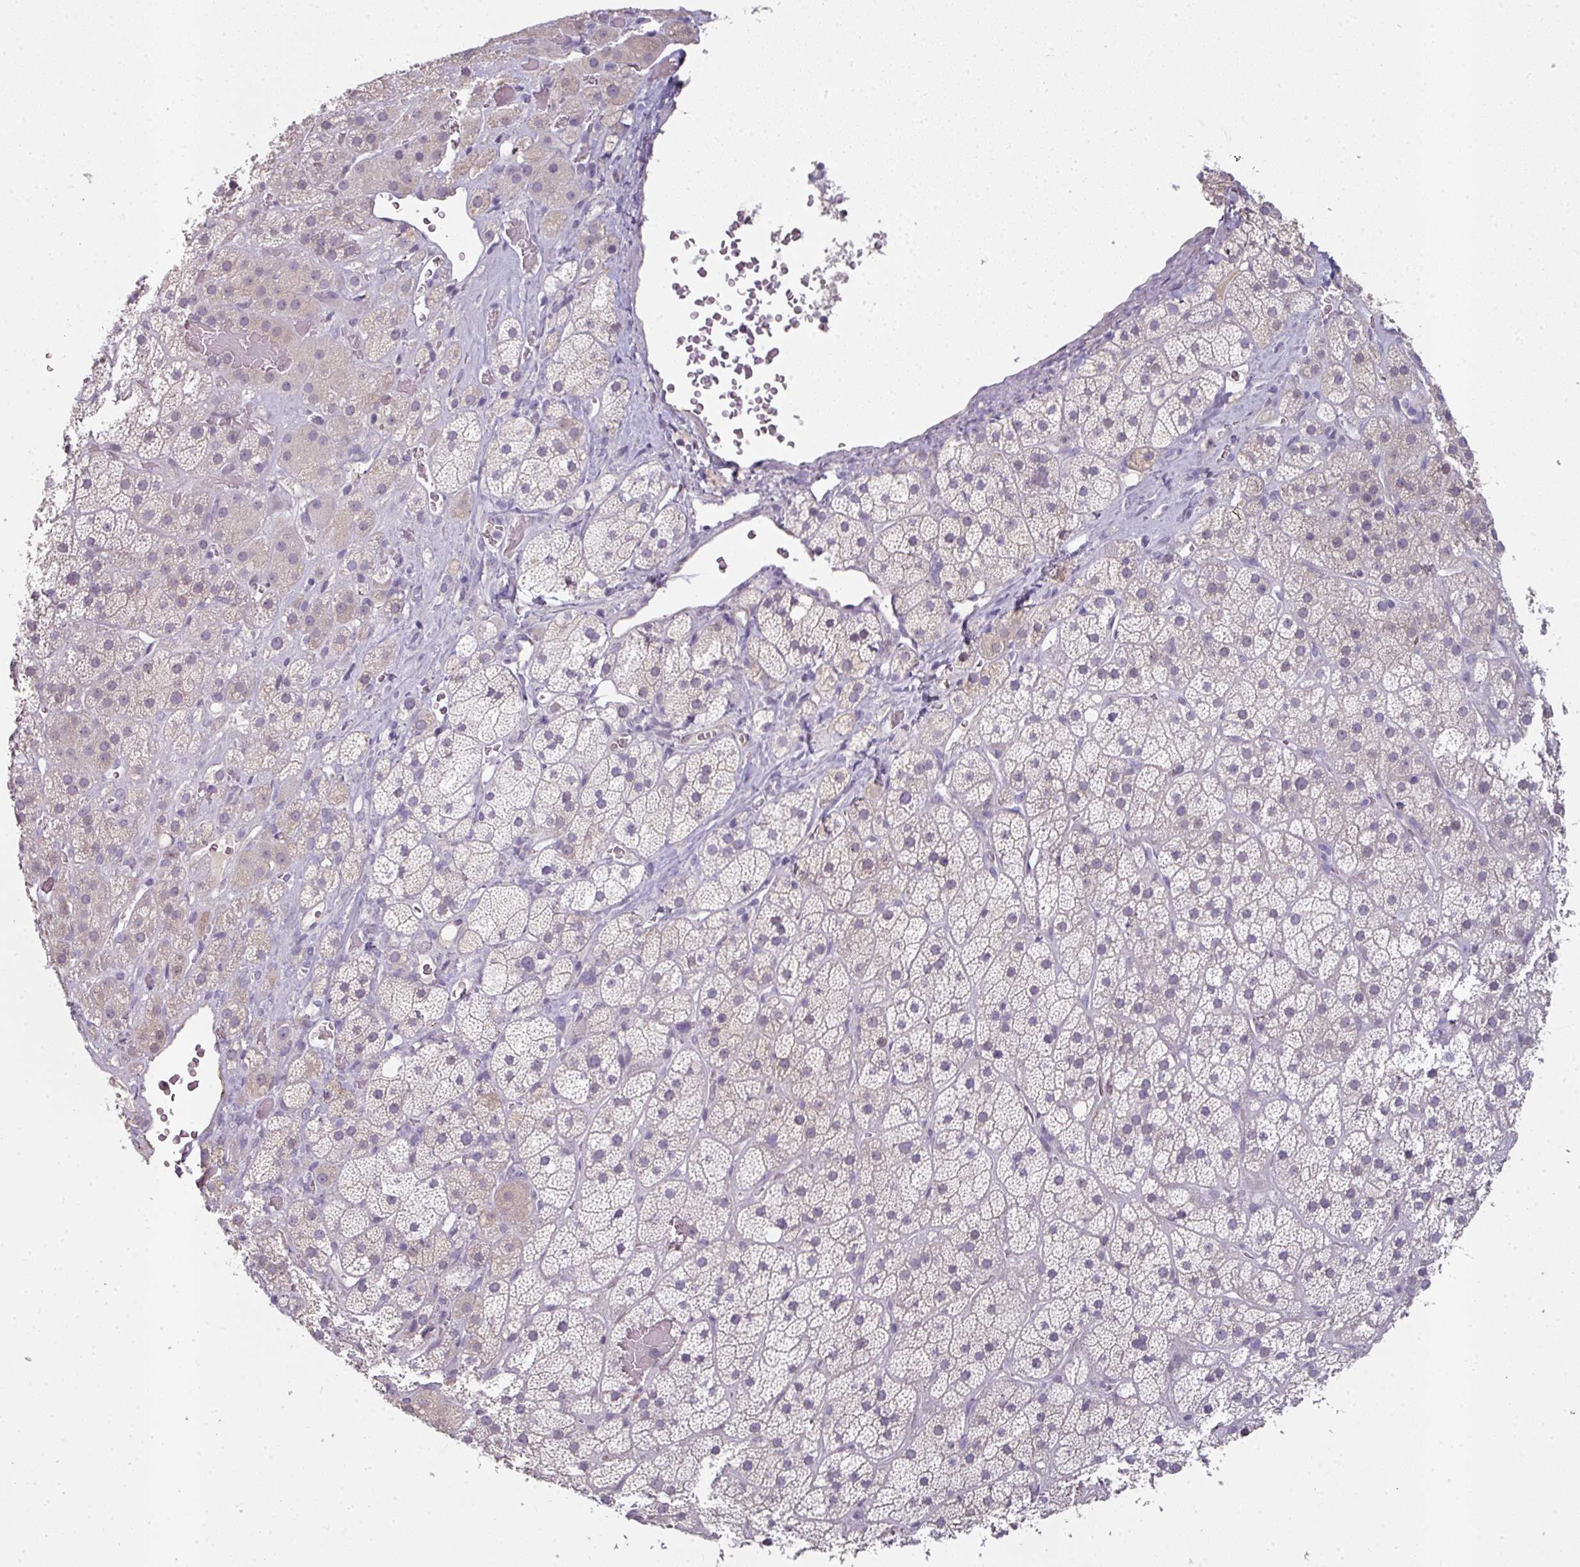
{"staining": {"intensity": "weak", "quantity": "<25%", "location": "nuclear"}, "tissue": "adrenal gland", "cell_type": "Glandular cells", "image_type": "normal", "snomed": [{"axis": "morphology", "description": "Normal tissue, NOS"}, {"axis": "topography", "description": "Adrenal gland"}], "caption": "High power microscopy micrograph of an immunohistochemistry (IHC) histopathology image of unremarkable adrenal gland, revealing no significant staining in glandular cells.", "gene": "FHAD1", "patient": {"sex": "male", "age": 57}}